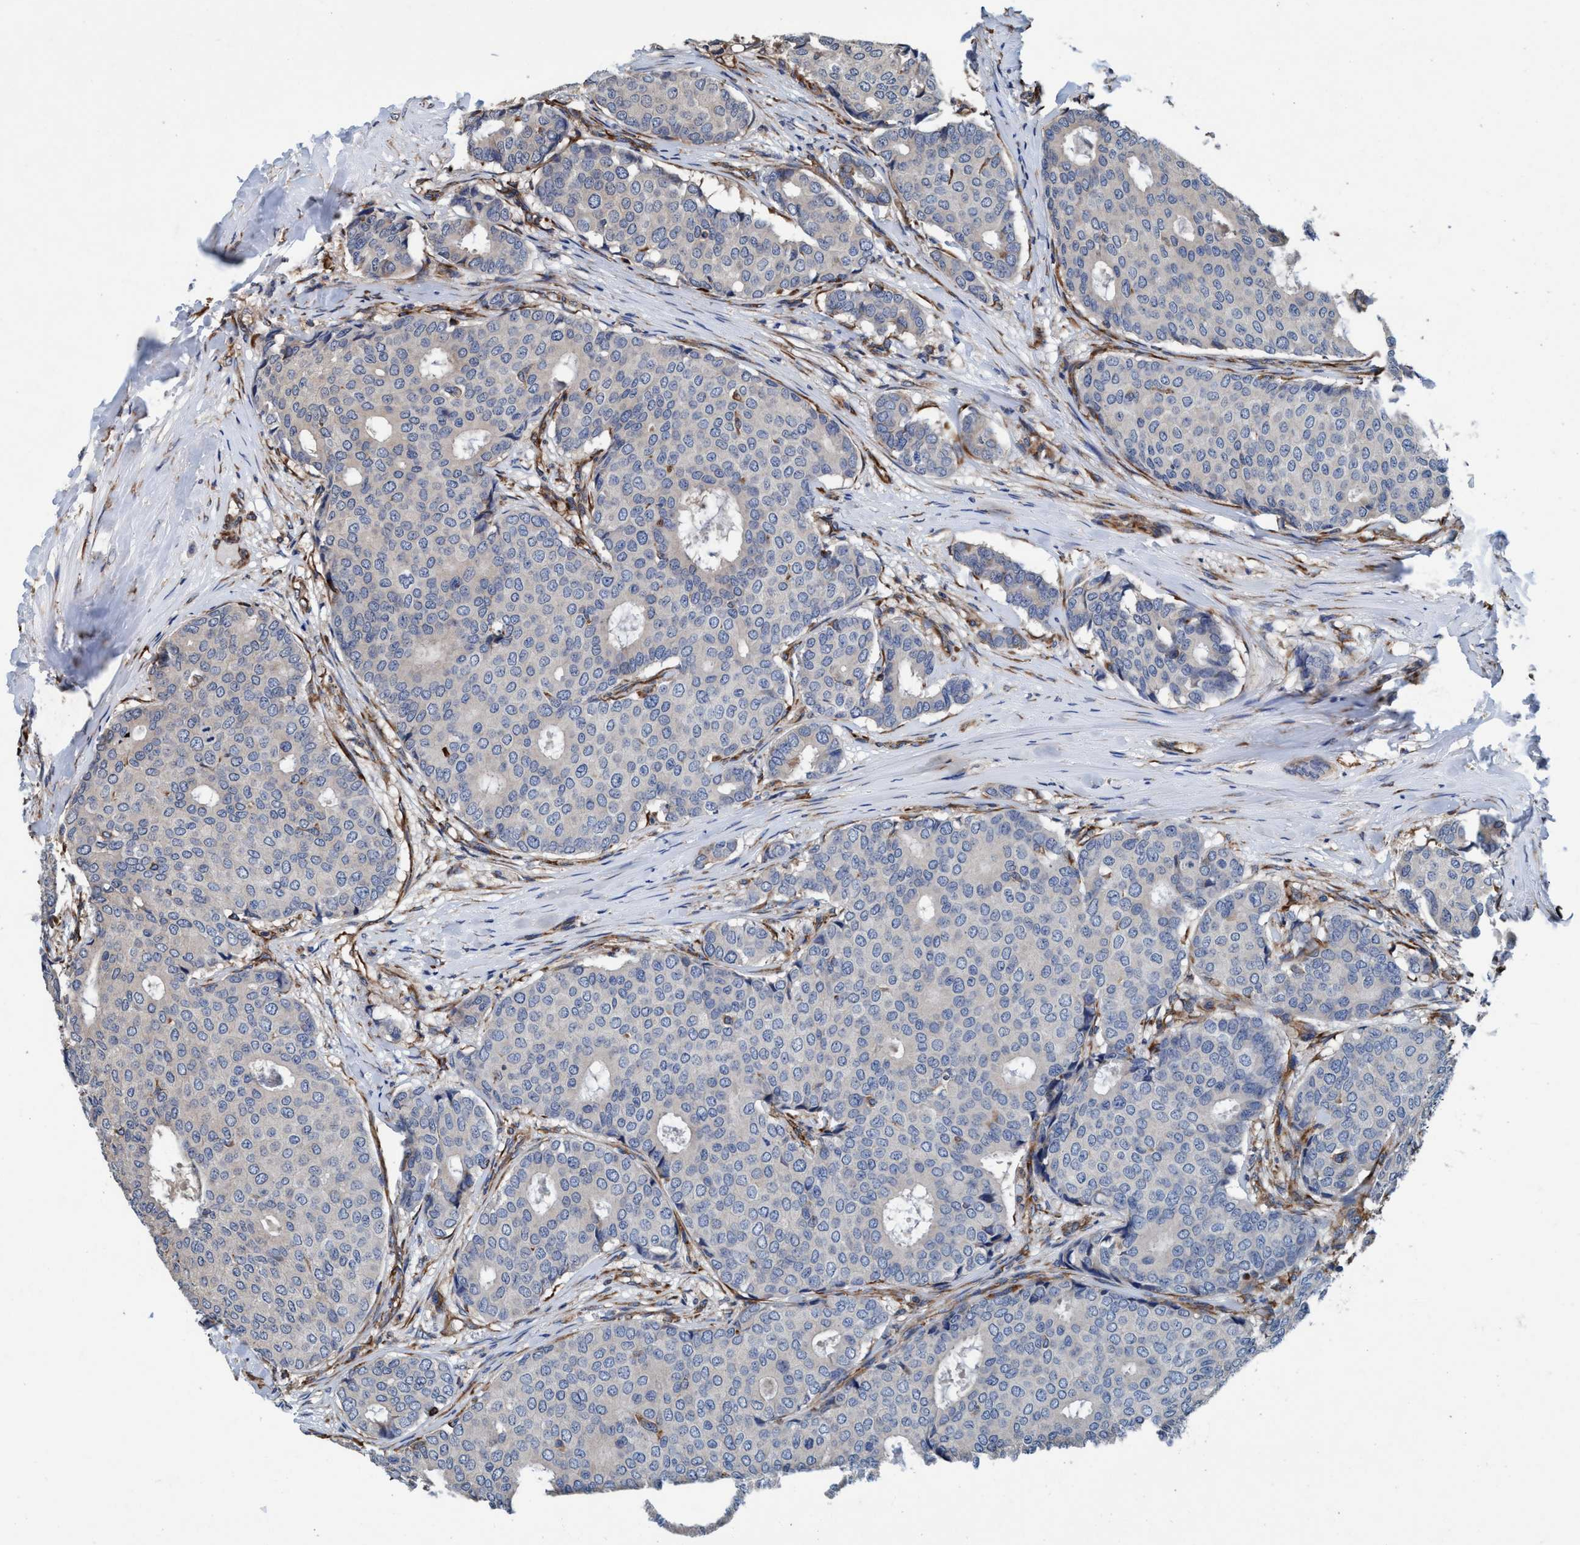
{"staining": {"intensity": "negative", "quantity": "none", "location": "none"}, "tissue": "breast cancer", "cell_type": "Tumor cells", "image_type": "cancer", "snomed": [{"axis": "morphology", "description": "Duct carcinoma"}, {"axis": "topography", "description": "Breast"}], "caption": "This is an IHC photomicrograph of breast cancer (intraductal carcinoma). There is no positivity in tumor cells.", "gene": "ENDOG", "patient": {"sex": "female", "age": 75}}